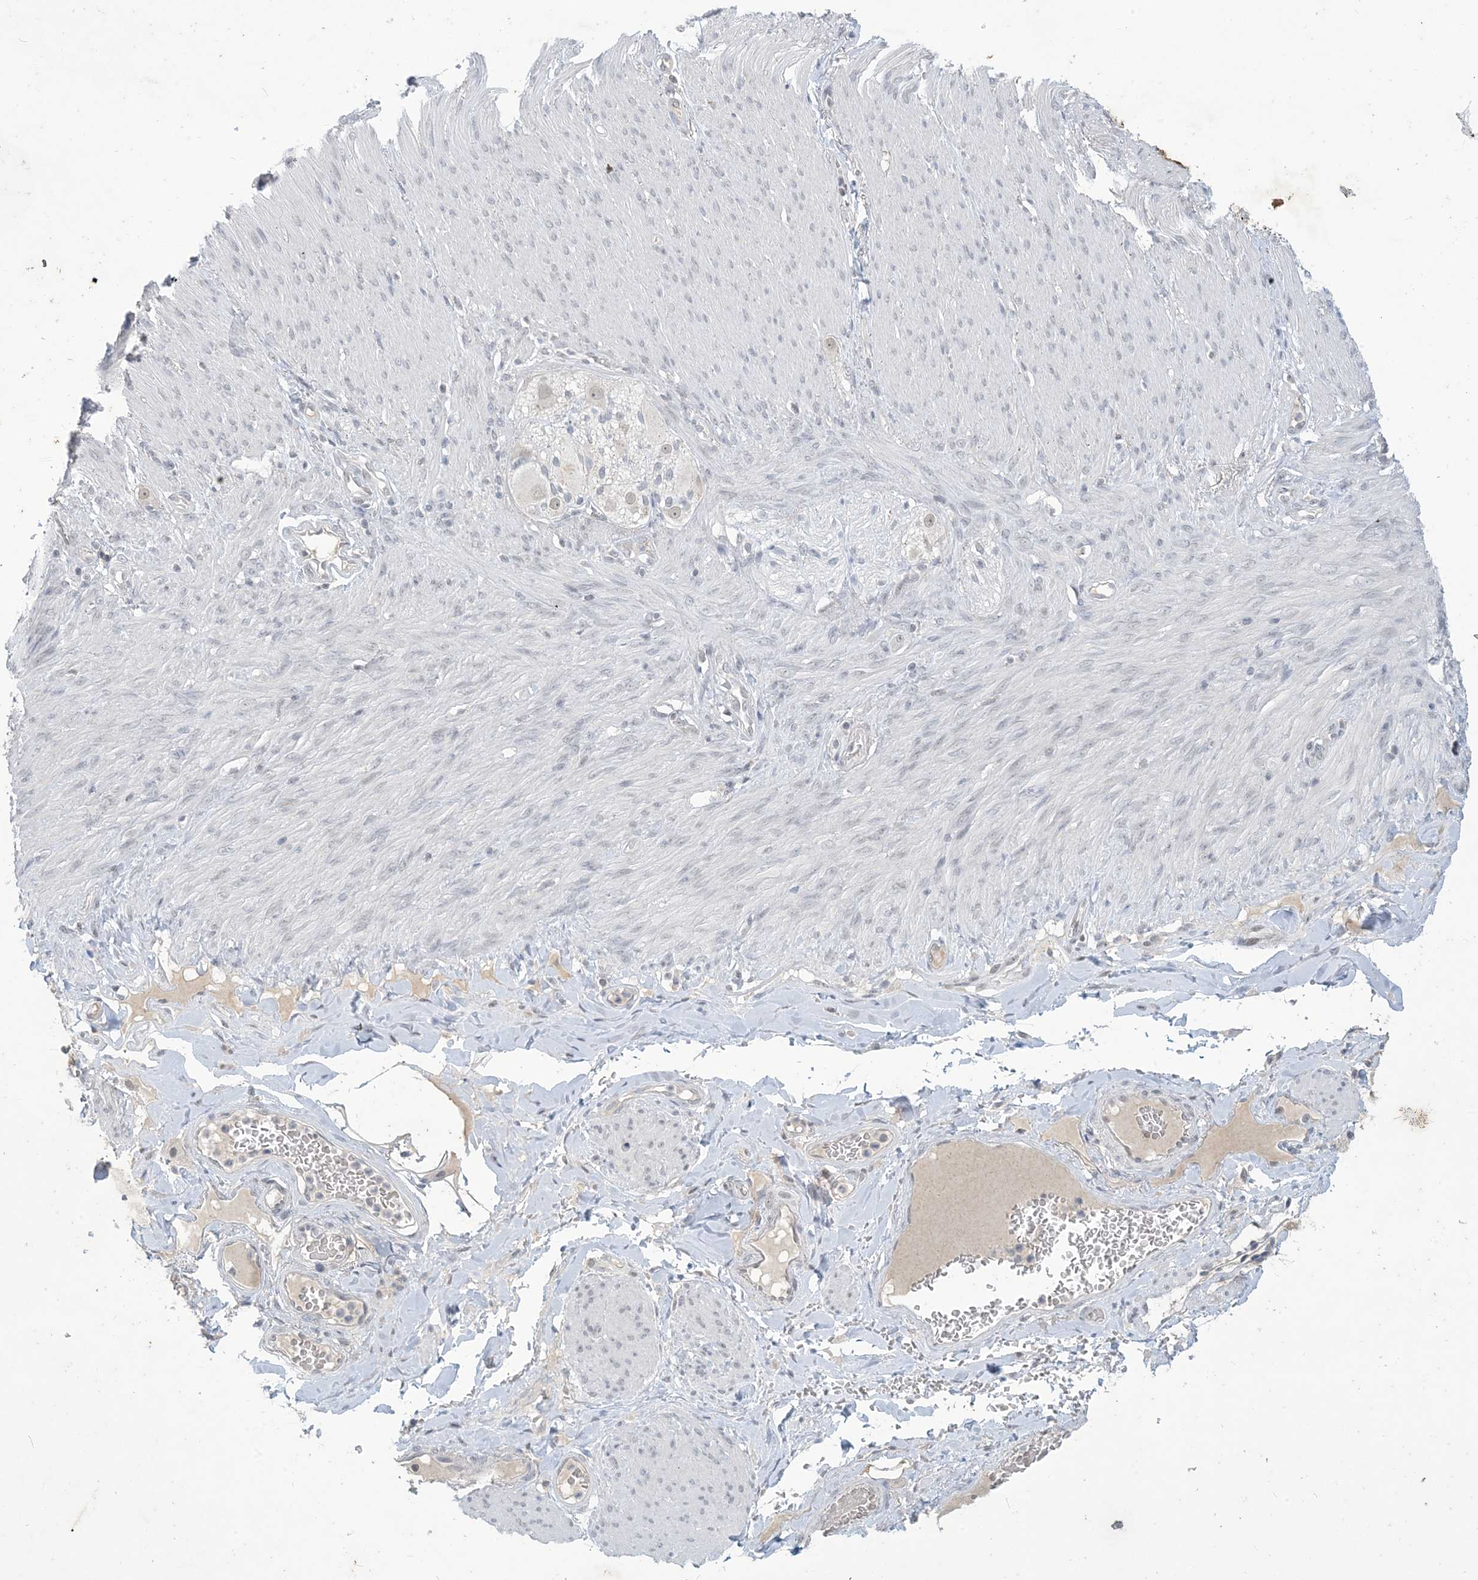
{"staining": {"intensity": "negative", "quantity": "none", "location": "none"}, "tissue": "adipose tissue", "cell_type": "Adipocytes", "image_type": "normal", "snomed": [{"axis": "morphology", "description": "Normal tissue, NOS"}, {"axis": "topography", "description": "Colon"}, {"axis": "topography", "description": "Peripheral nerve tissue"}], "caption": "This is an IHC histopathology image of unremarkable human adipose tissue. There is no positivity in adipocytes.", "gene": "ZNF674", "patient": {"sex": "female", "age": 61}}